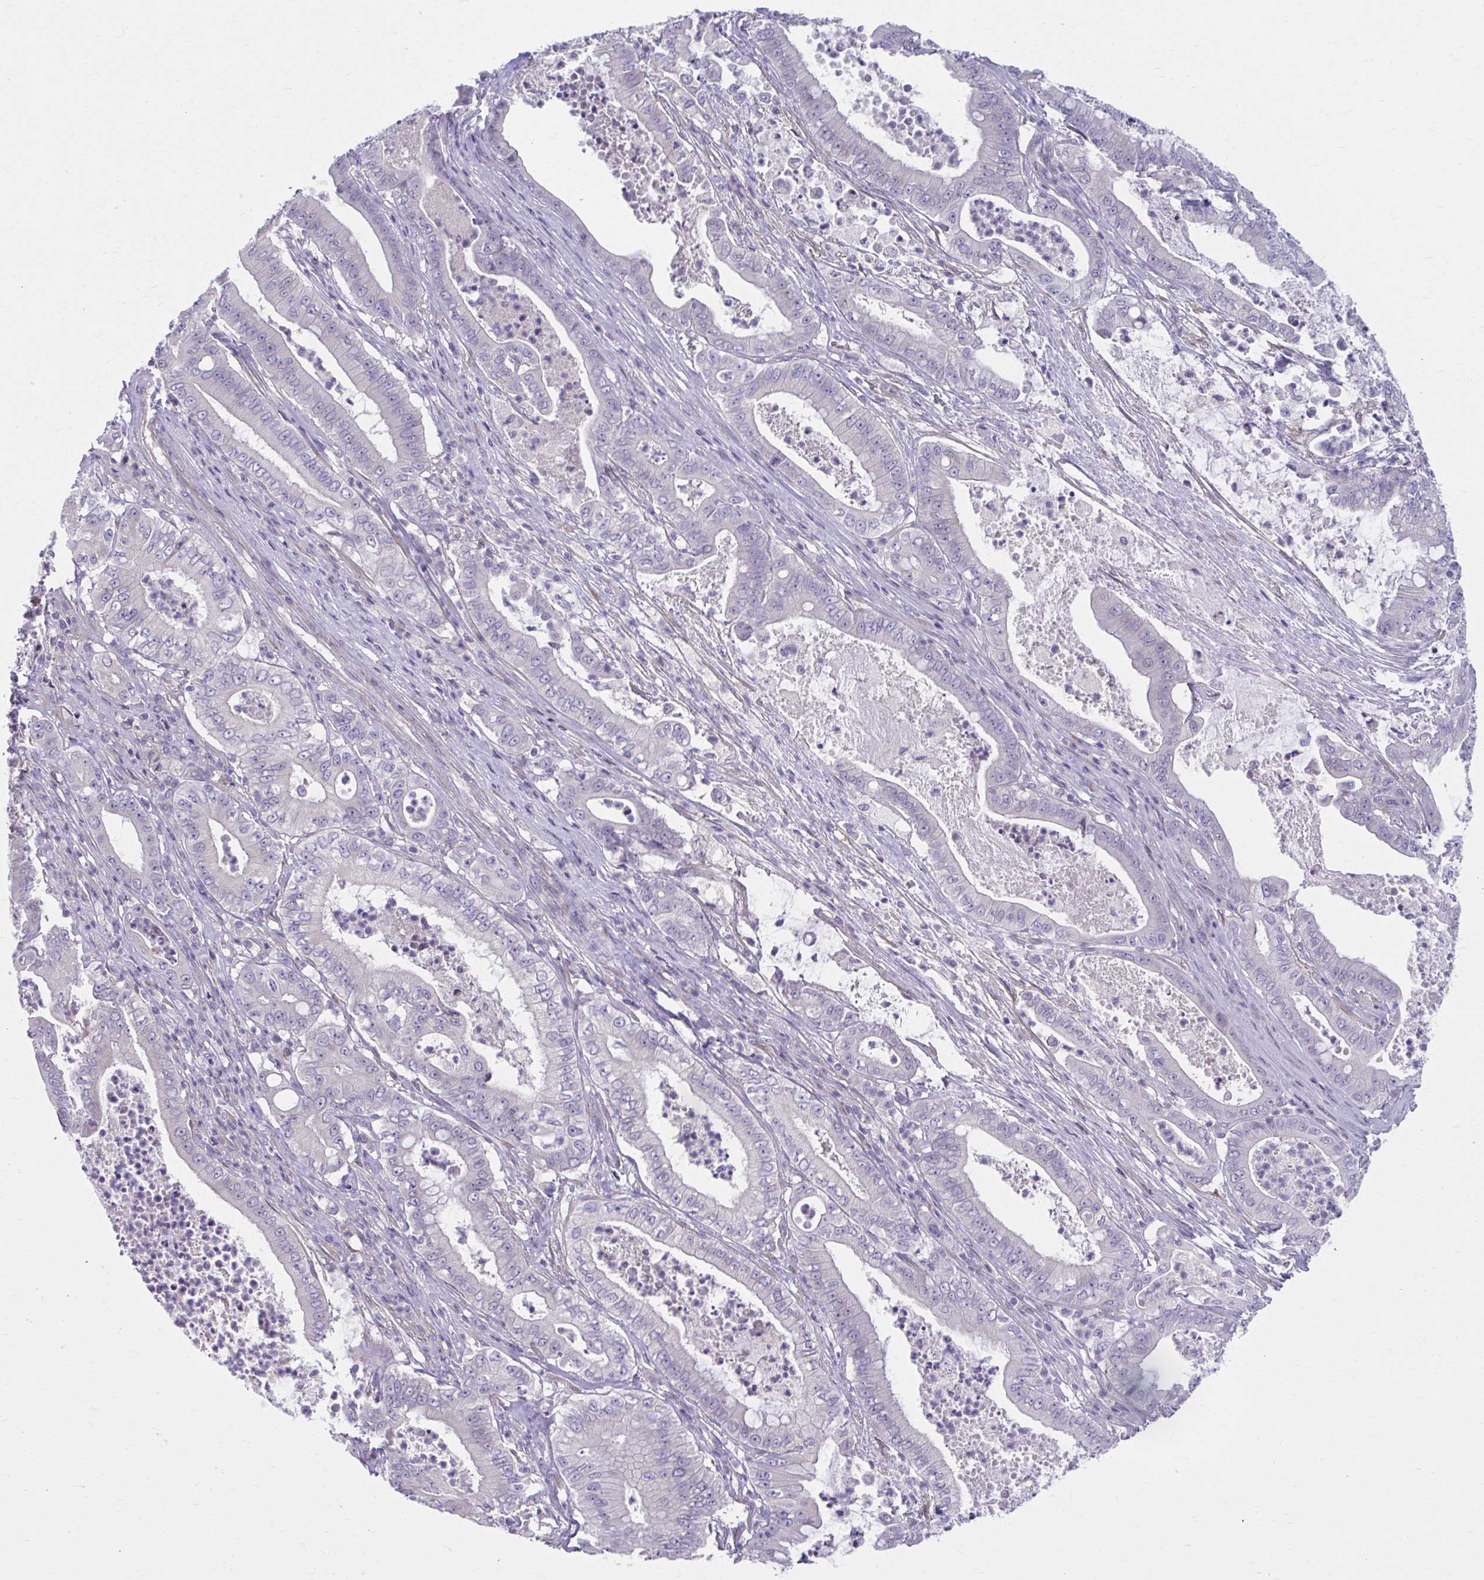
{"staining": {"intensity": "negative", "quantity": "none", "location": "none"}, "tissue": "pancreatic cancer", "cell_type": "Tumor cells", "image_type": "cancer", "snomed": [{"axis": "morphology", "description": "Adenocarcinoma, NOS"}, {"axis": "topography", "description": "Pancreas"}], "caption": "This image is of adenocarcinoma (pancreatic) stained with IHC to label a protein in brown with the nuclei are counter-stained blue. There is no staining in tumor cells.", "gene": "CHST3", "patient": {"sex": "male", "age": 71}}